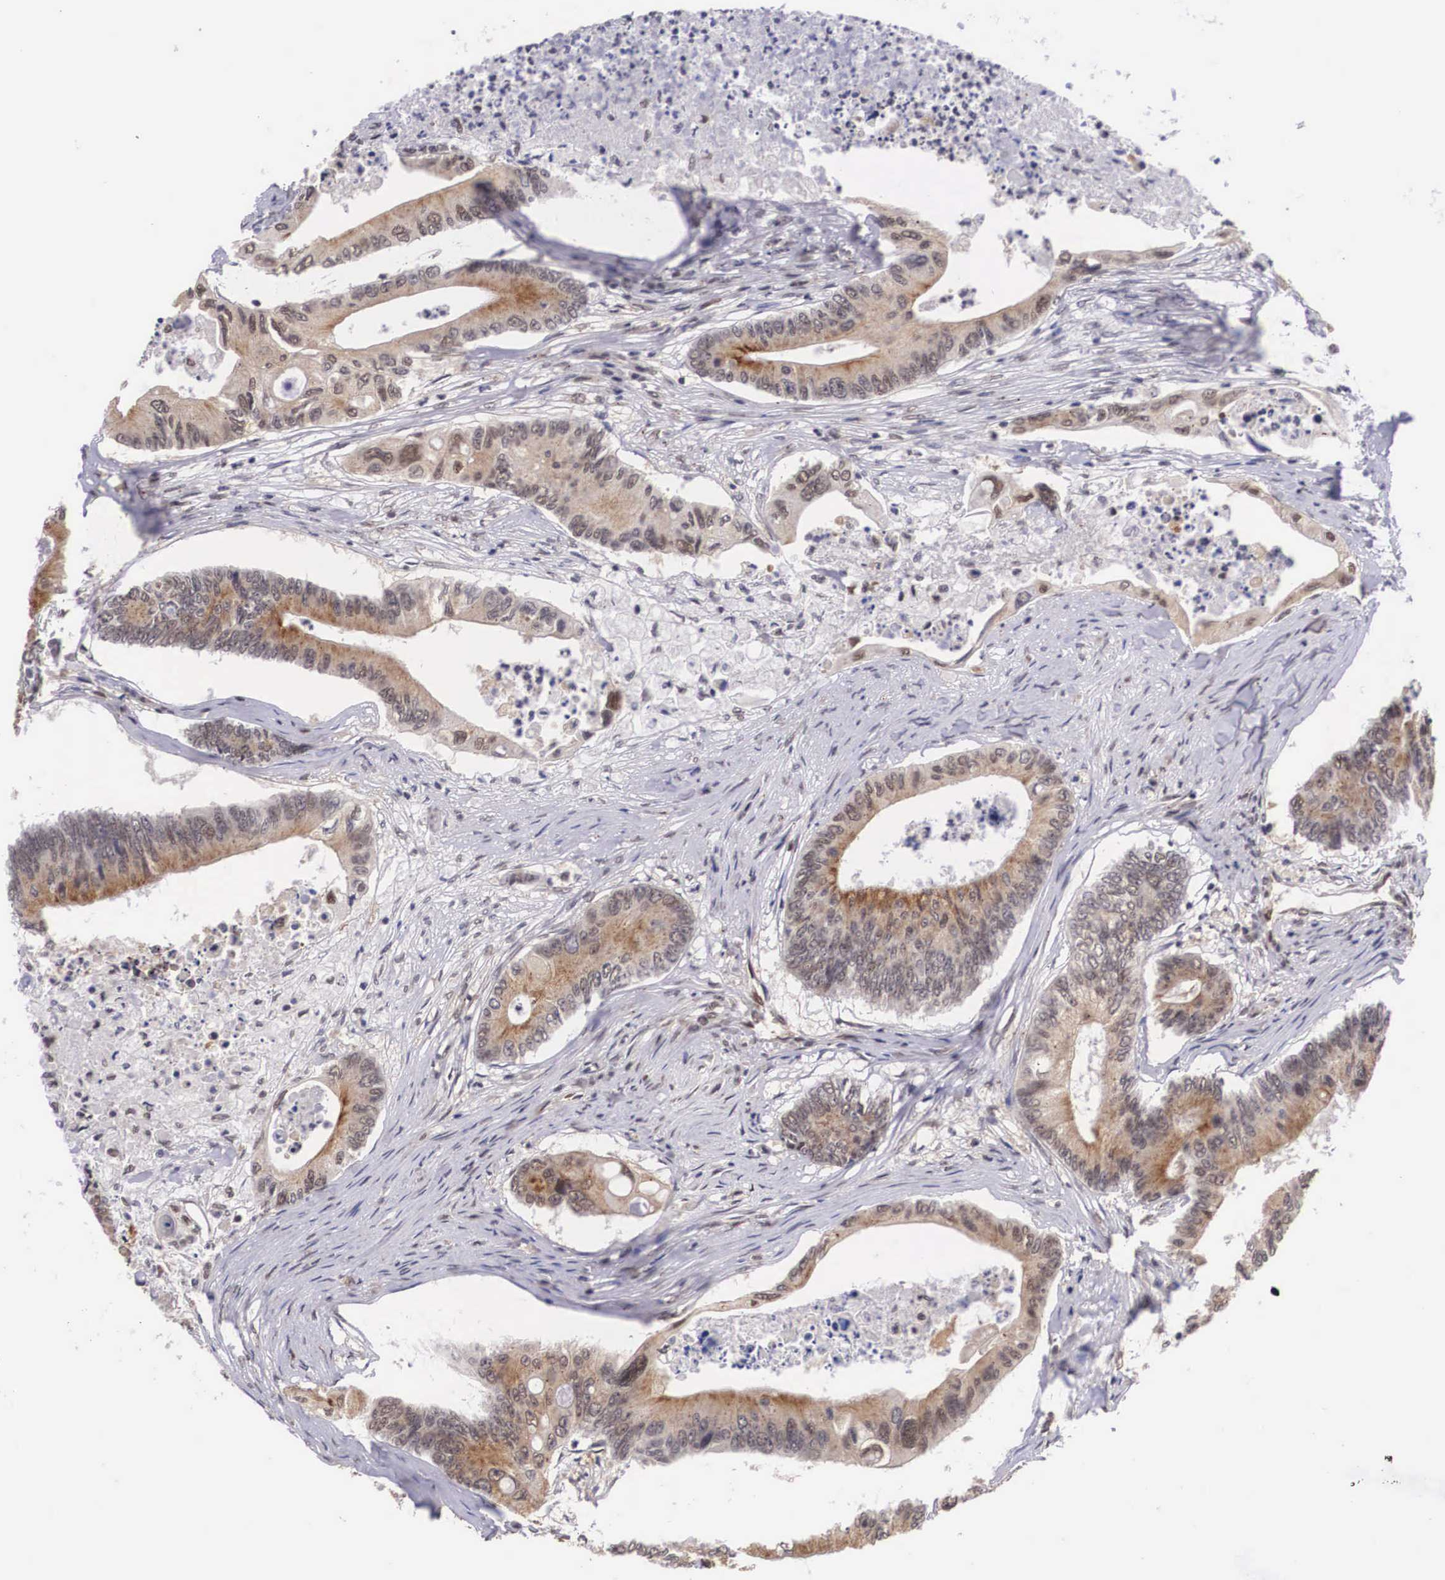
{"staining": {"intensity": "moderate", "quantity": ">75%", "location": "cytoplasmic/membranous"}, "tissue": "colorectal cancer", "cell_type": "Tumor cells", "image_type": "cancer", "snomed": [{"axis": "morphology", "description": "Adenocarcinoma, NOS"}, {"axis": "topography", "description": "Colon"}], "caption": "Protein expression analysis of human colorectal adenocarcinoma reveals moderate cytoplasmic/membranous positivity in approximately >75% of tumor cells. (DAB = brown stain, brightfield microscopy at high magnification).", "gene": "OTX2", "patient": {"sex": "male", "age": 65}}